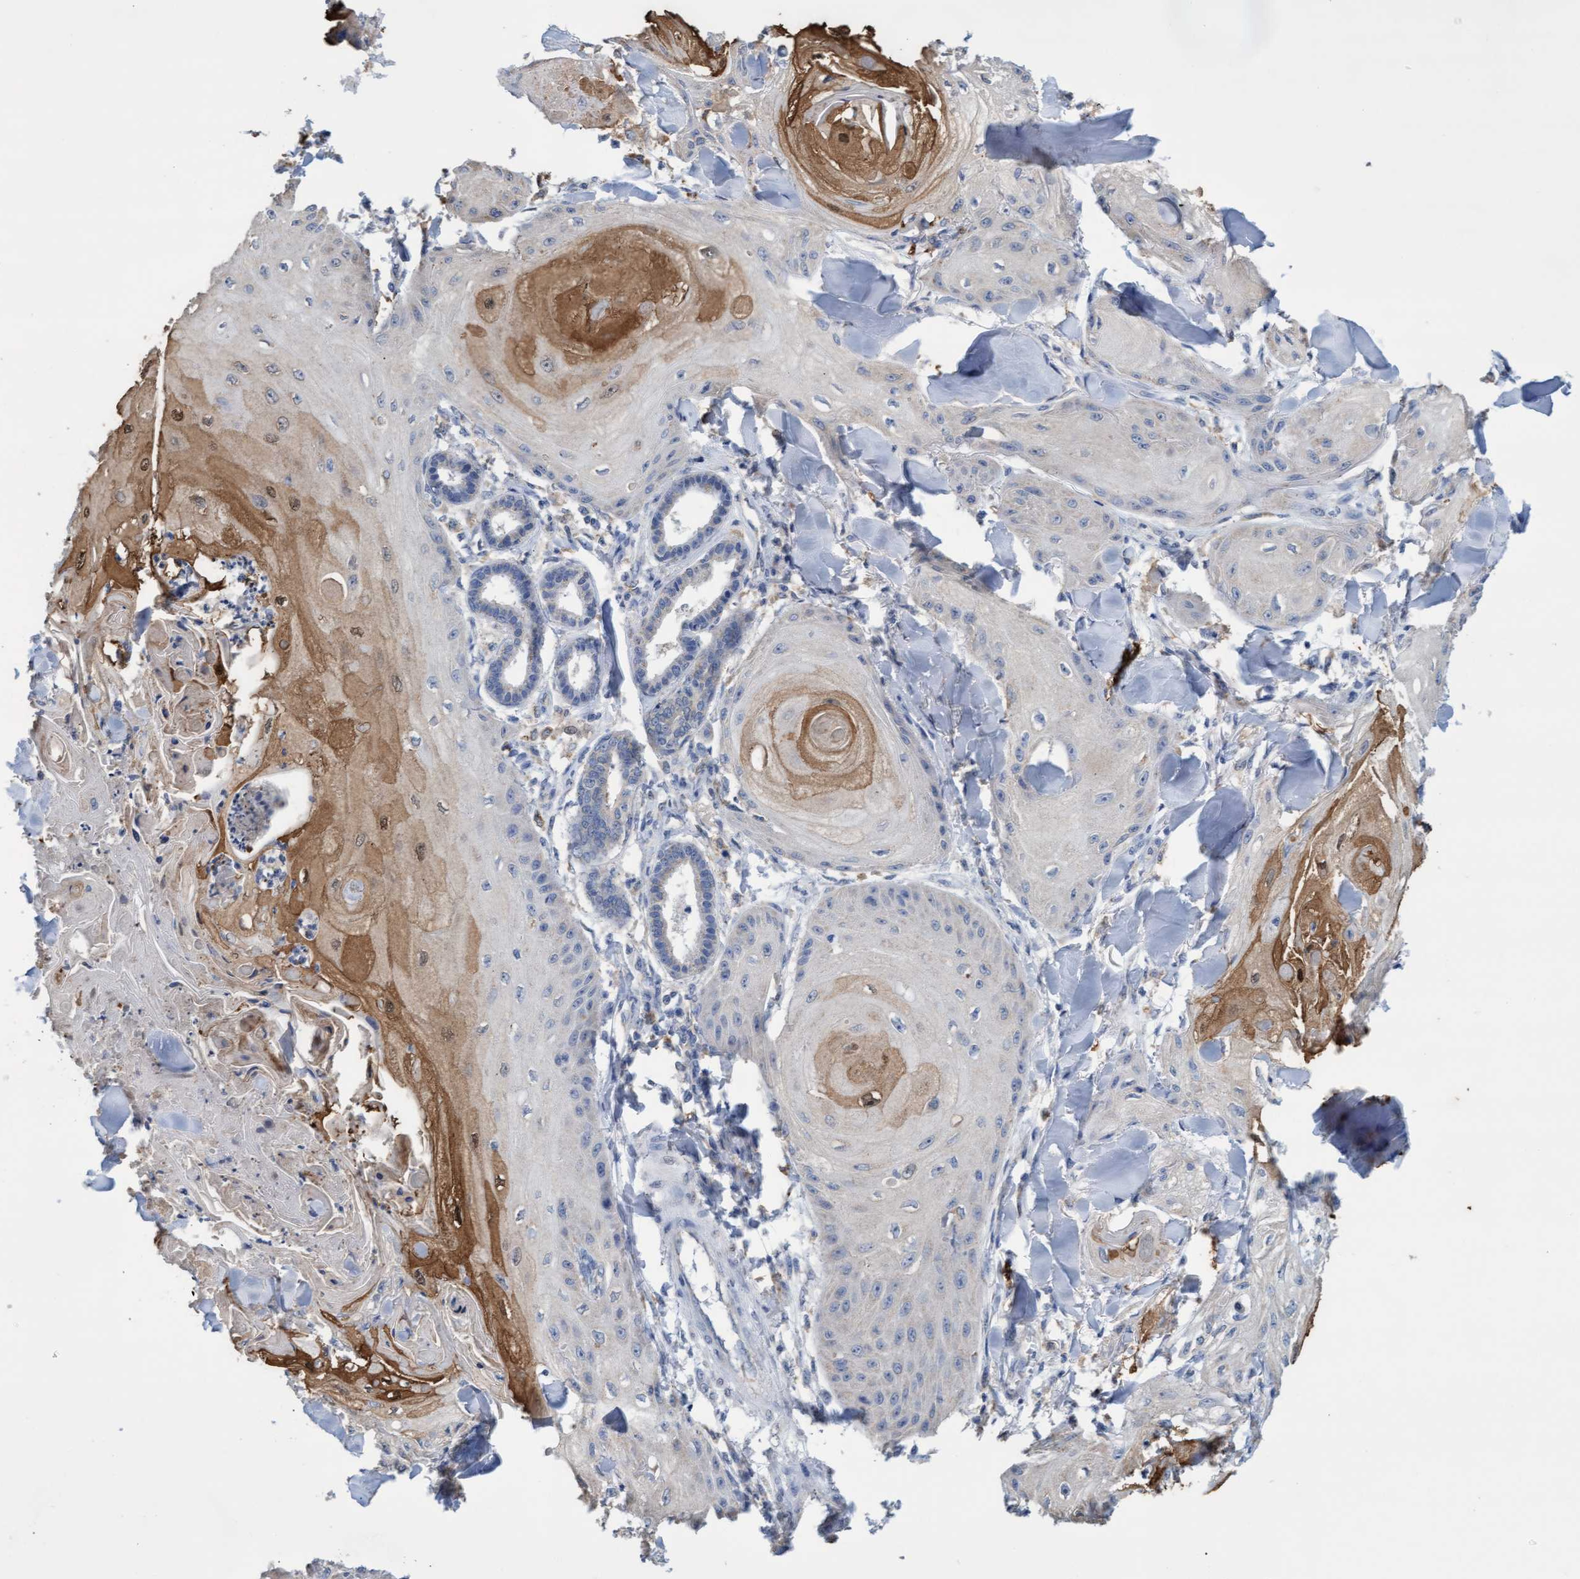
{"staining": {"intensity": "moderate", "quantity": "<25%", "location": "cytoplasmic/membranous"}, "tissue": "skin cancer", "cell_type": "Tumor cells", "image_type": "cancer", "snomed": [{"axis": "morphology", "description": "Squamous cell carcinoma, NOS"}, {"axis": "topography", "description": "Skin"}], "caption": "An immunohistochemistry micrograph of tumor tissue is shown. Protein staining in brown highlights moderate cytoplasmic/membranous positivity in squamous cell carcinoma (skin) within tumor cells.", "gene": "GPR39", "patient": {"sex": "male", "age": 74}}